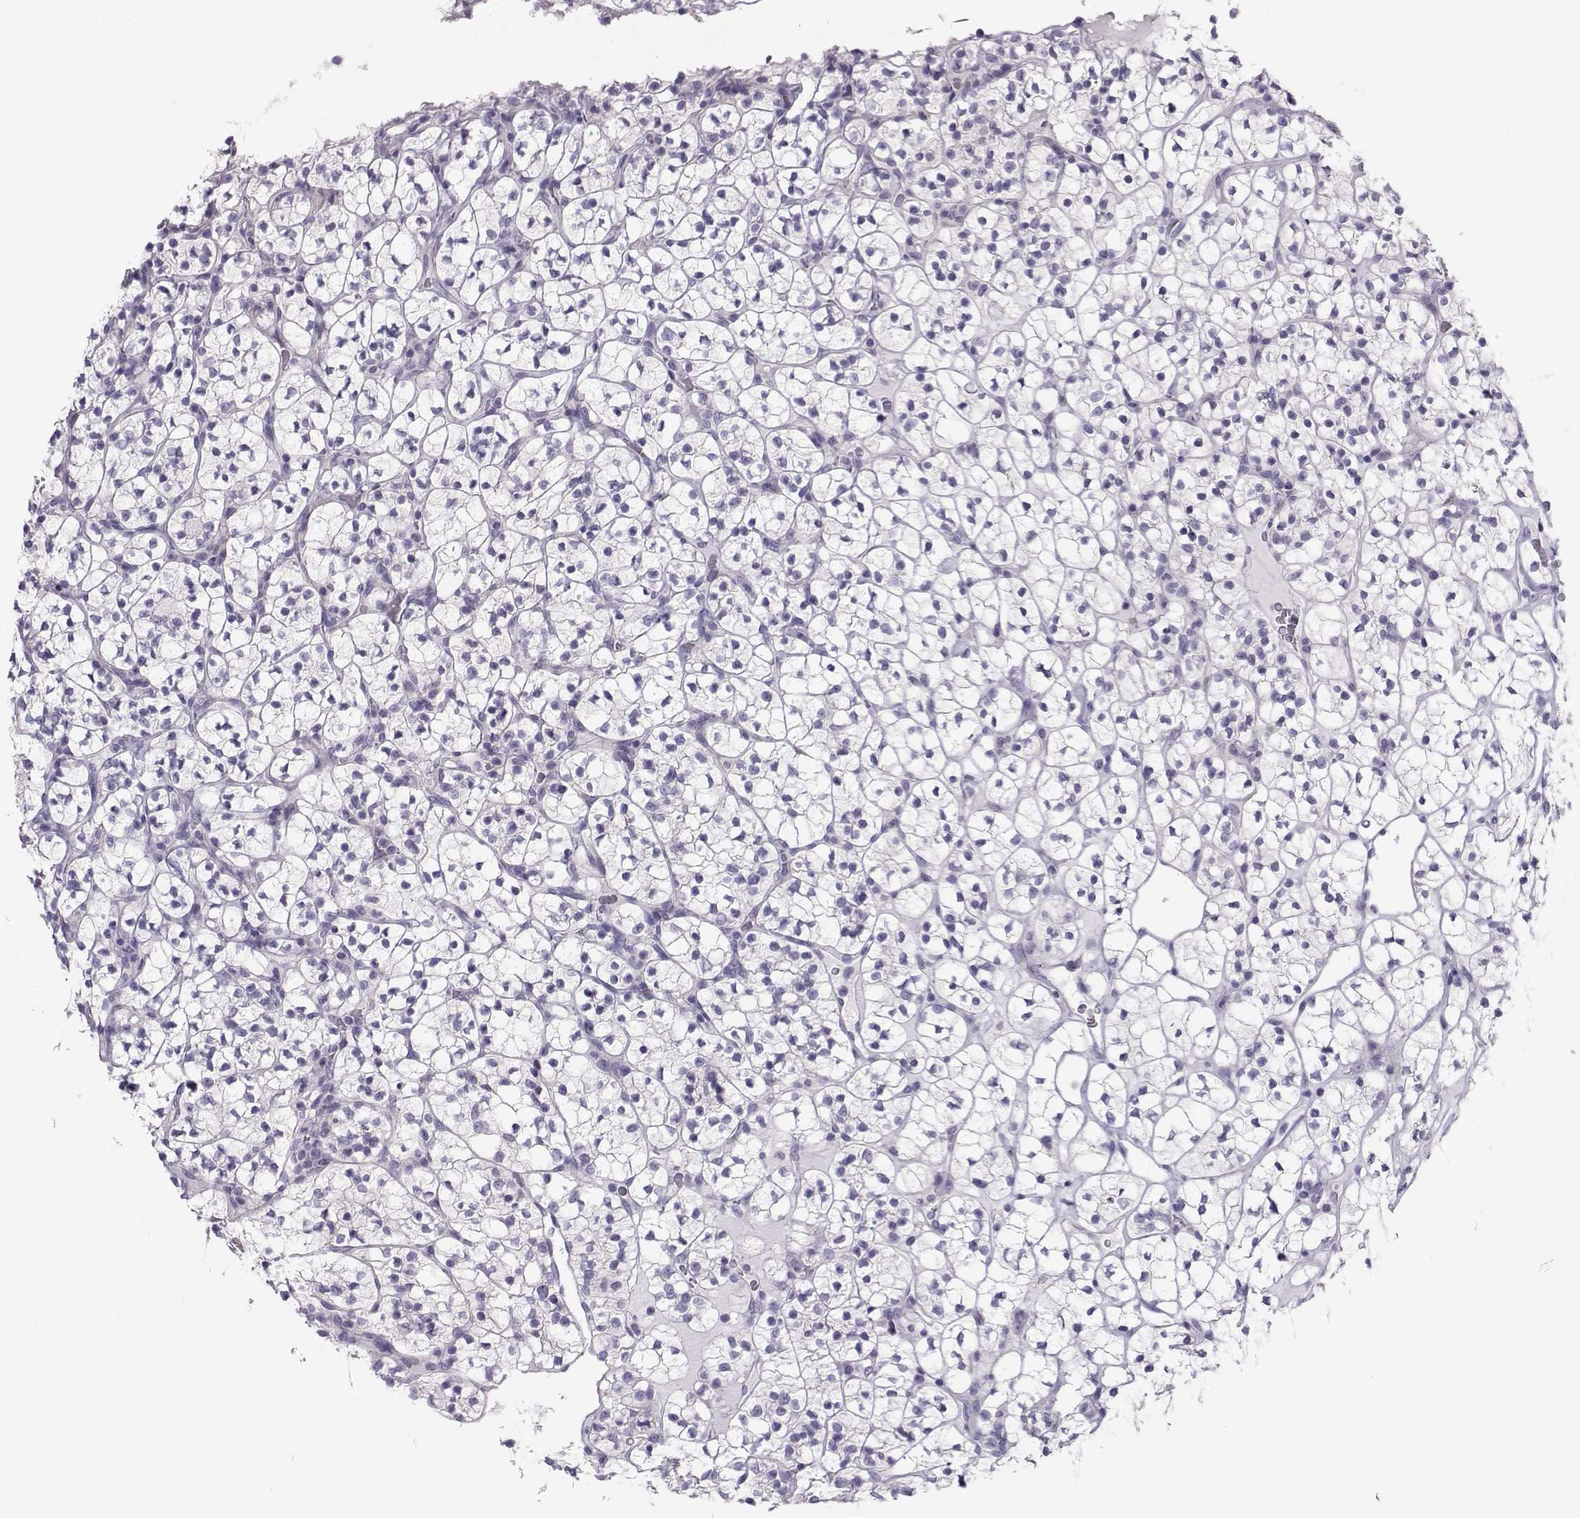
{"staining": {"intensity": "negative", "quantity": "none", "location": "none"}, "tissue": "renal cancer", "cell_type": "Tumor cells", "image_type": "cancer", "snomed": [{"axis": "morphology", "description": "Adenocarcinoma, NOS"}, {"axis": "topography", "description": "Kidney"}], "caption": "Adenocarcinoma (renal) was stained to show a protein in brown. There is no significant expression in tumor cells.", "gene": "TRPM7", "patient": {"sex": "female", "age": 89}}